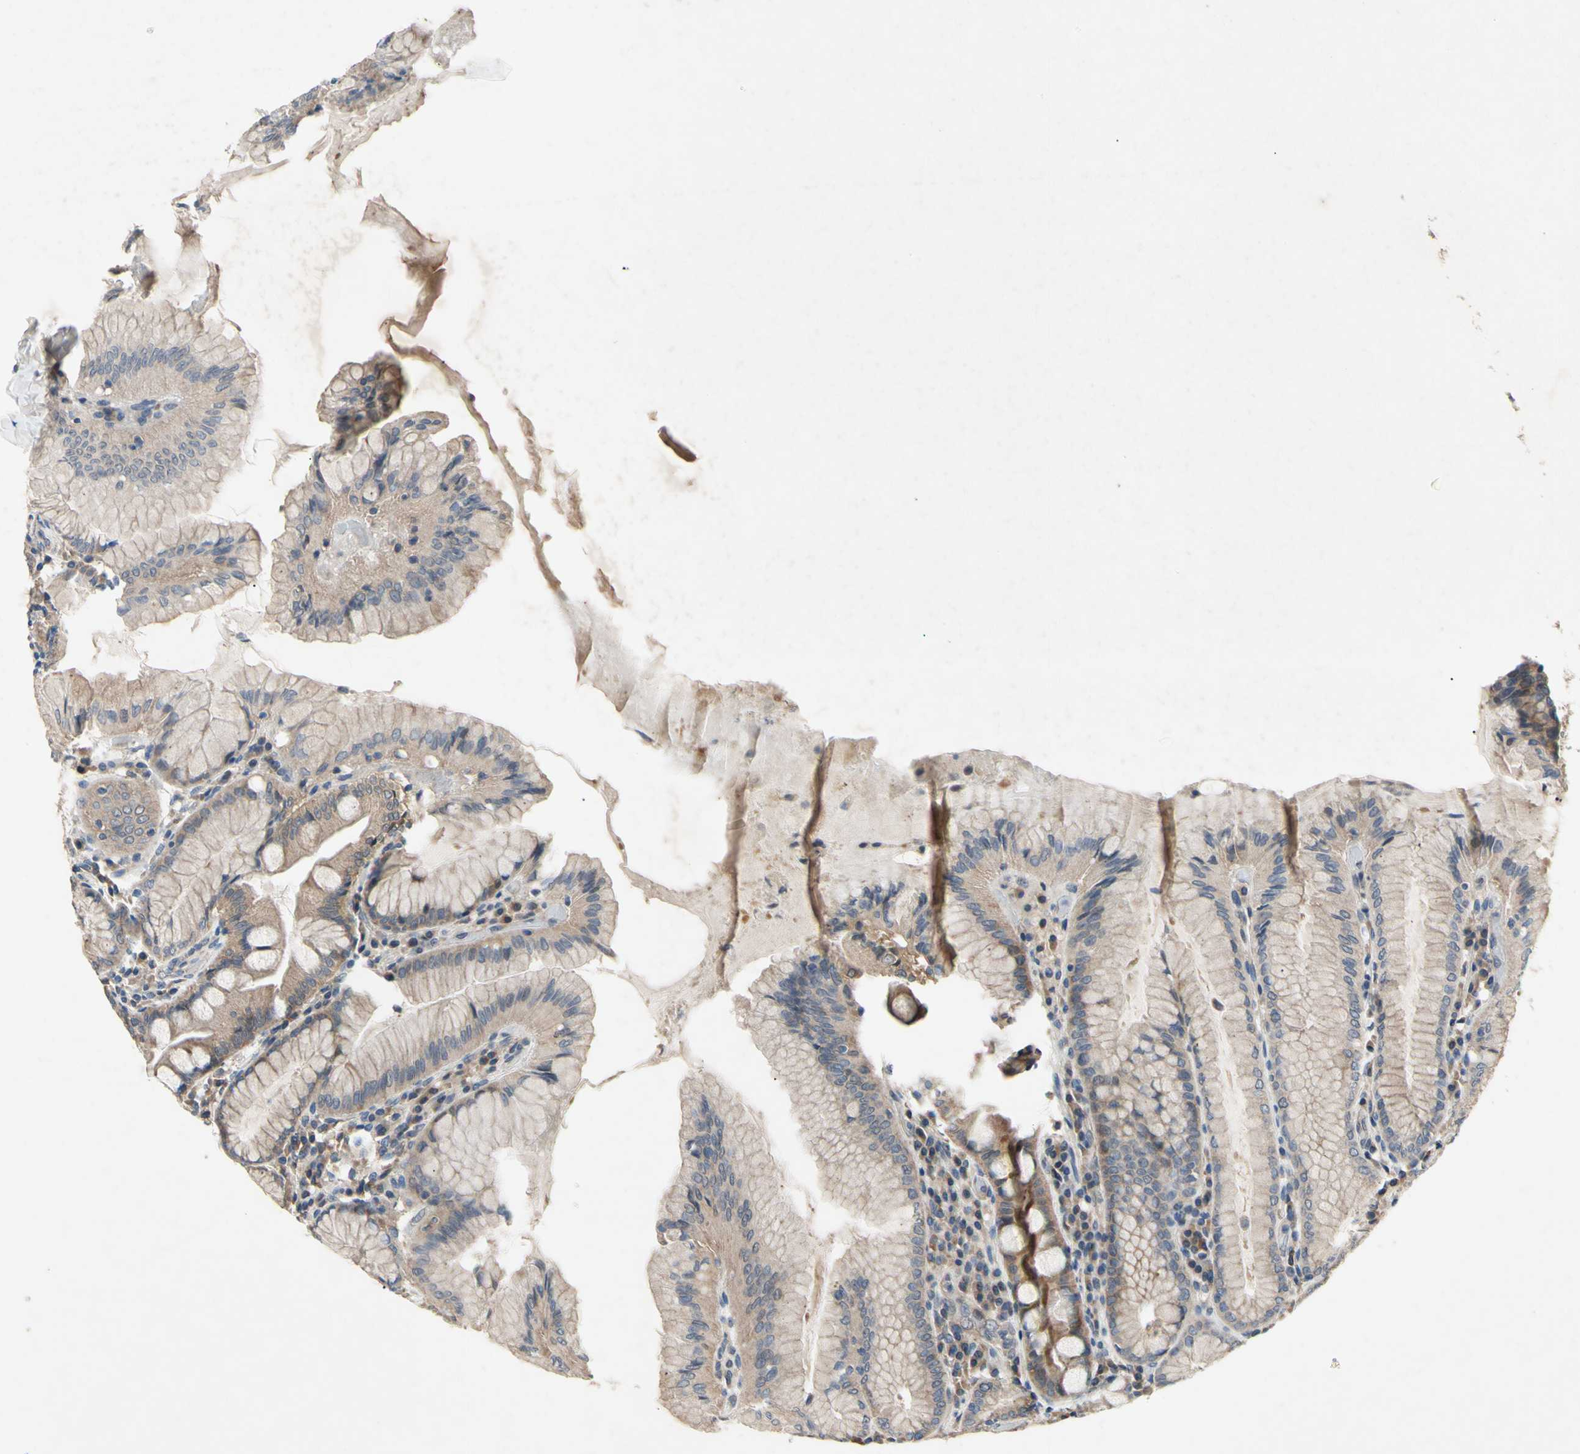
{"staining": {"intensity": "moderate", "quantity": ">75%", "location": "cytoplasmic/membranous"}, "tissue": "stomach", "cell_type": "Glandular cells", "image_type": "normal", "snomed": [{"axis": "morphology", "description": "Normal tissue, NOS"}, {"axis": "topography", "description": "Stomach, lower"}], "caption": "DAB immunohistochemical staining of unremarkable human stomach shows moderate cytoplasmic/membranous protein staining in about >75% of glandular cells. Using DAB (brown) and hematoxylin (blue) stains, captured at high magnification using brightfield microscopy.", "gene": "HILPDA", "patient": {"sex": "female", "age": 76}}